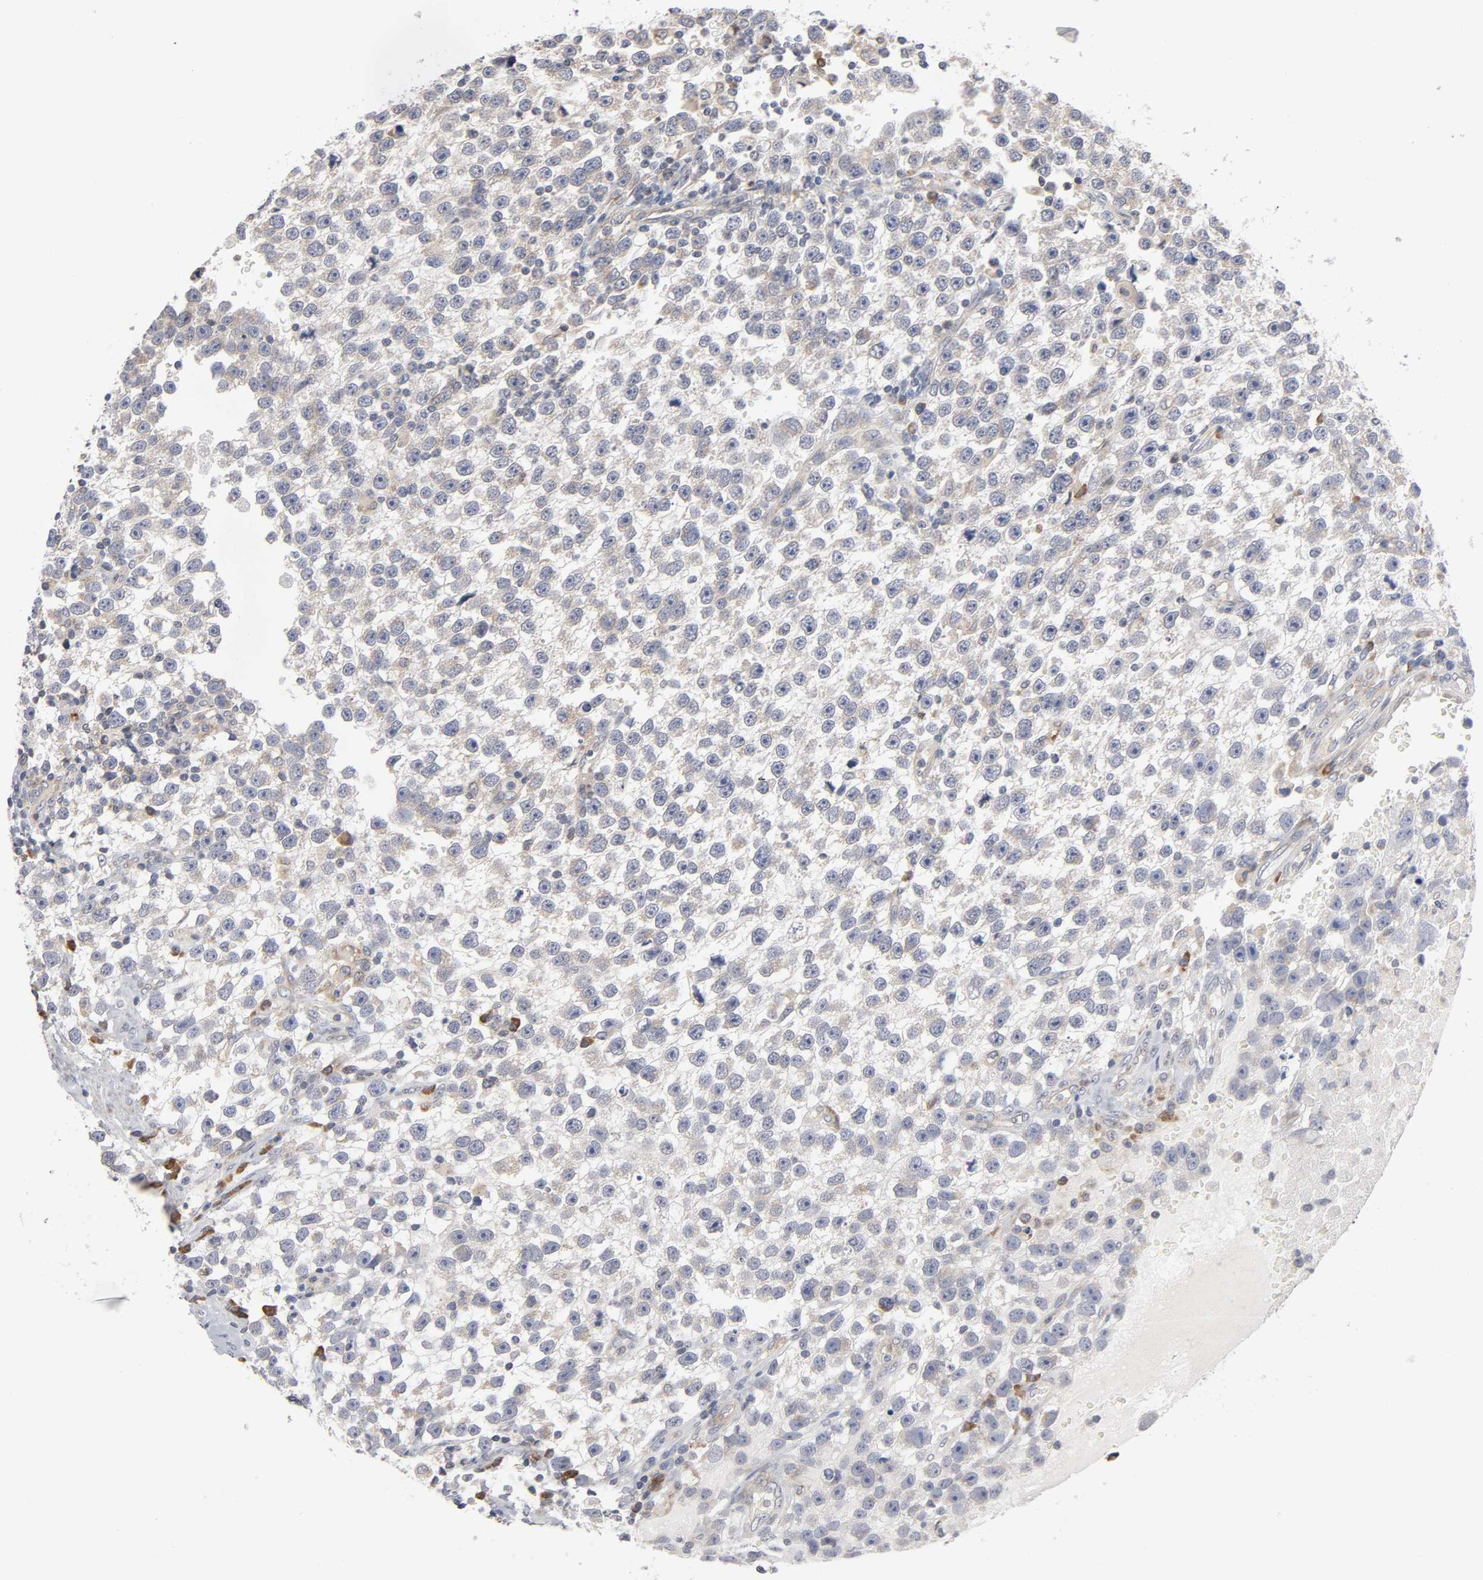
{"staining": {"intensity": "weak", "quantity": "<25%", "location": "cytoplasmic/membranous"}, "tissue": "testis cancer", "cell_type": "Tumor cells", "image_type": "cancer", "snomed": [{"axis": "morphology", "description": "Seminoma, NOS"}, {"axis": "topography", "description": "Testis"}], "caption": "Tumor cells show no significant protein staining in testis cancer.", "gene": "IL4R", "patient": {"sex": "male", "age": 33}}